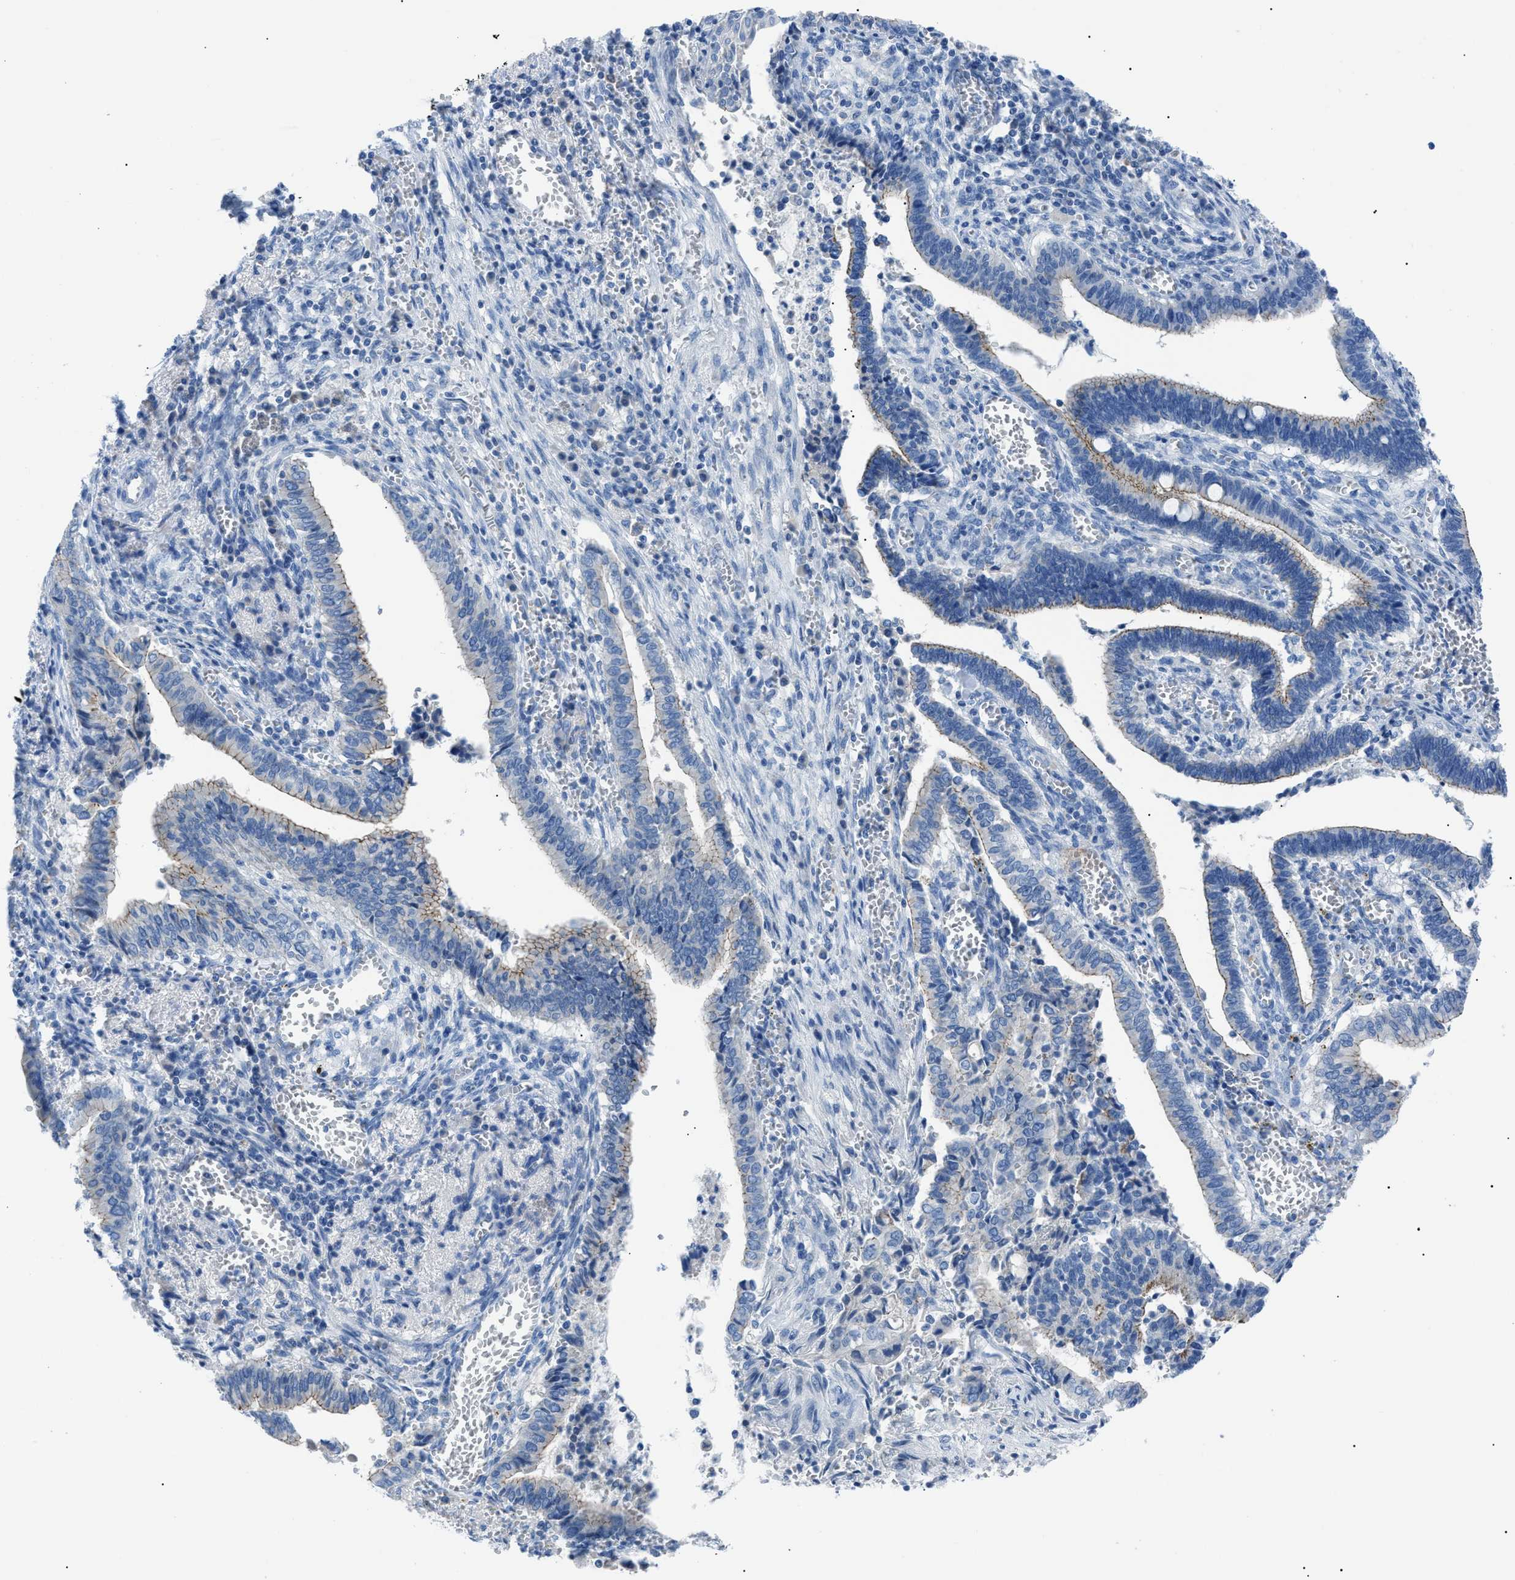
{"staining": {"intensity": "weak", "quantity": "<25%", "location": "cytoplasmic/membranous"}, "tissue": "cervical cancer", "cell_type": "Tumor cells", "image_type": "cancer", "snomed": [{"axis": "morphology", "description": "Adenocarcinoma, NOS"}, {"axis": "topography", "description": "Cervix"}], "caption": "There is no significant staining in tumor cells of cervical adenocarcinoma.", "gene": "ZDHHC24", "patient": {"sex": "female", "age": 44}}